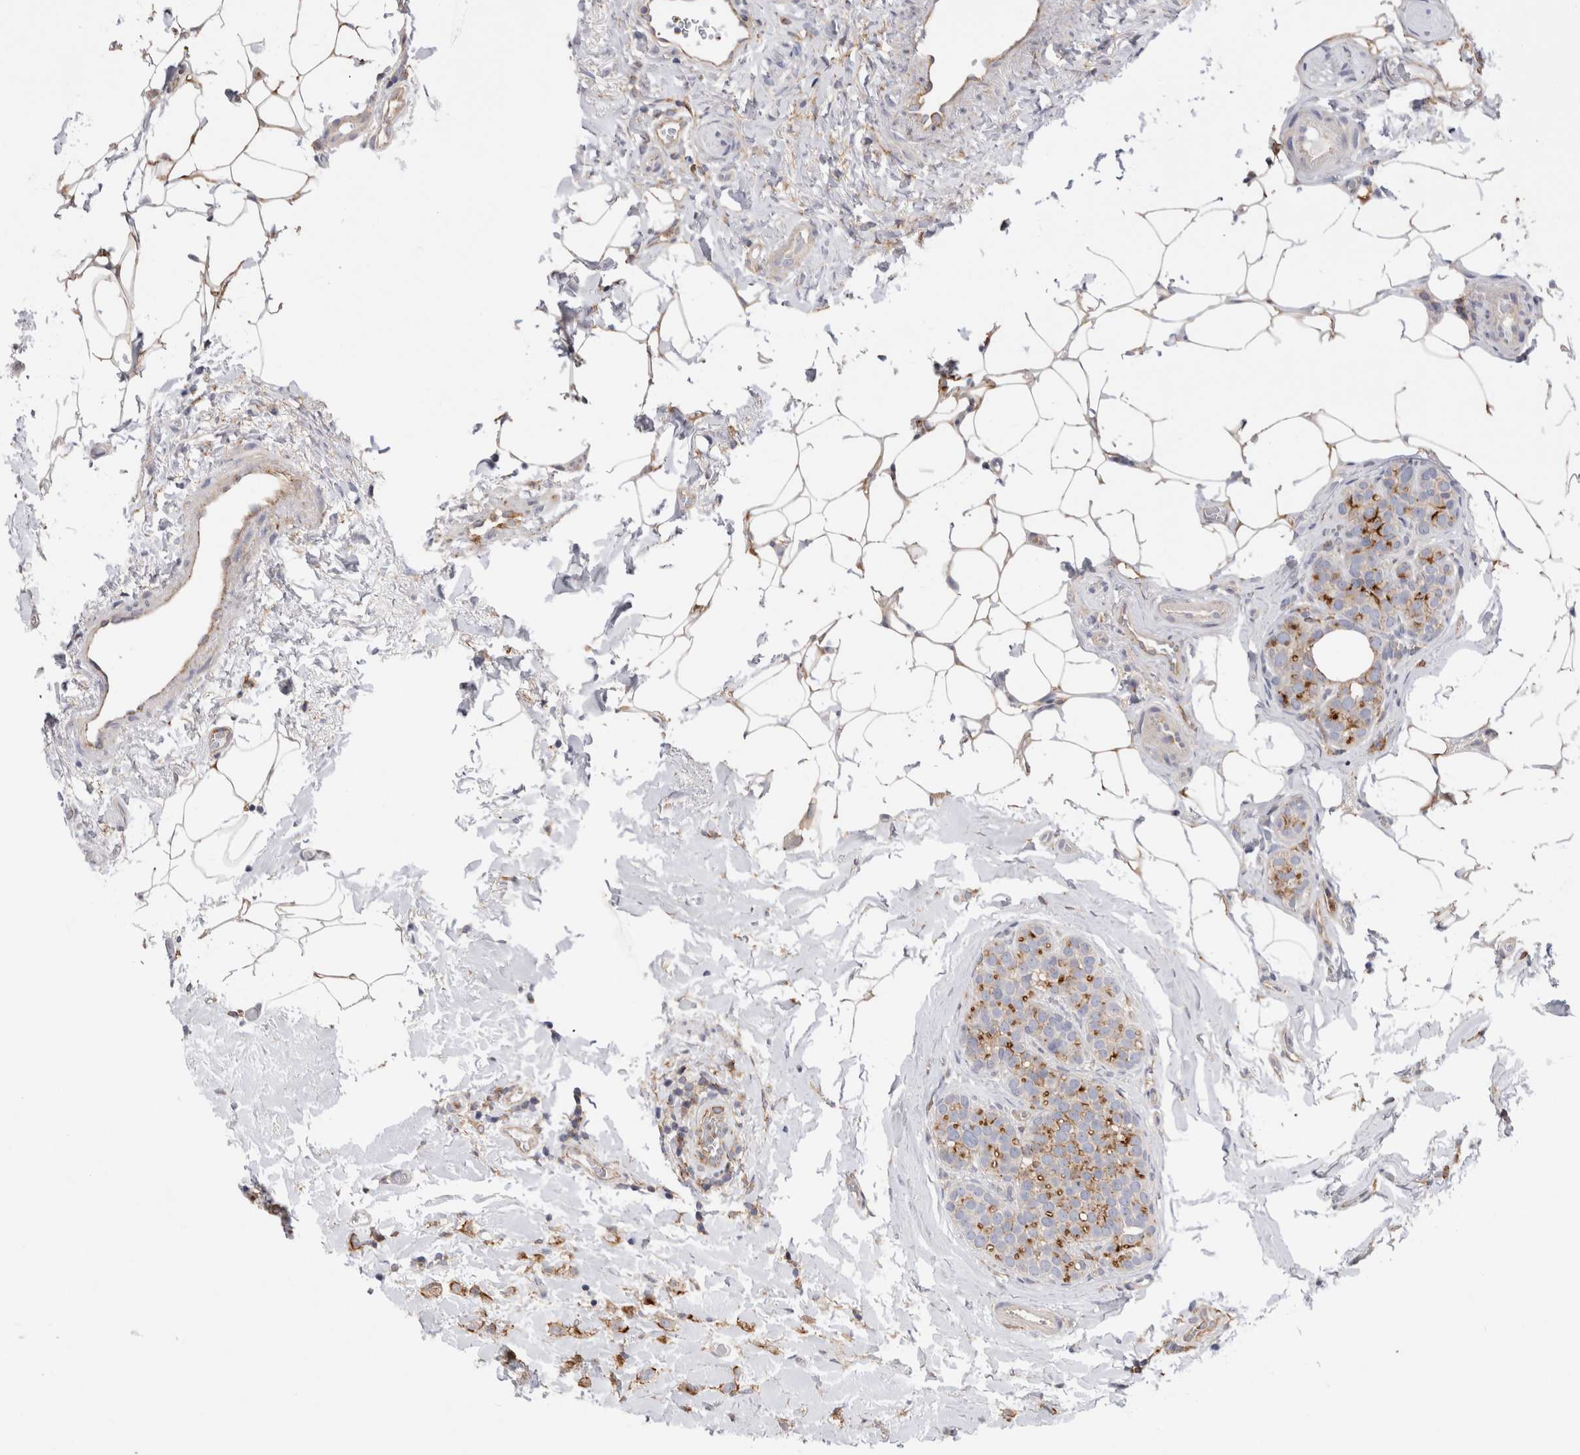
{"staining": {"intensity": "strong", "quantity": ">75%", "location": "cytoplasmic/membranous"}, "tissue": "breast cancer", "cell_type": "Tumor cells", "image_type": "cancer", "snomed": [{"axis": "morphology", "description": "Lobular carcinoma"}, {"axis": "topography", "description": "Breast"}], "caption": "The micrograph displays immunohistochemical staining of breast cancer (lobular carcinoma). There is strong cytoplasmic/membranous positivity is identified in approximately >75% of tumor cells.", "gene": "RAB11FIP1", "patient": {"sex": "female", "age": 50}}